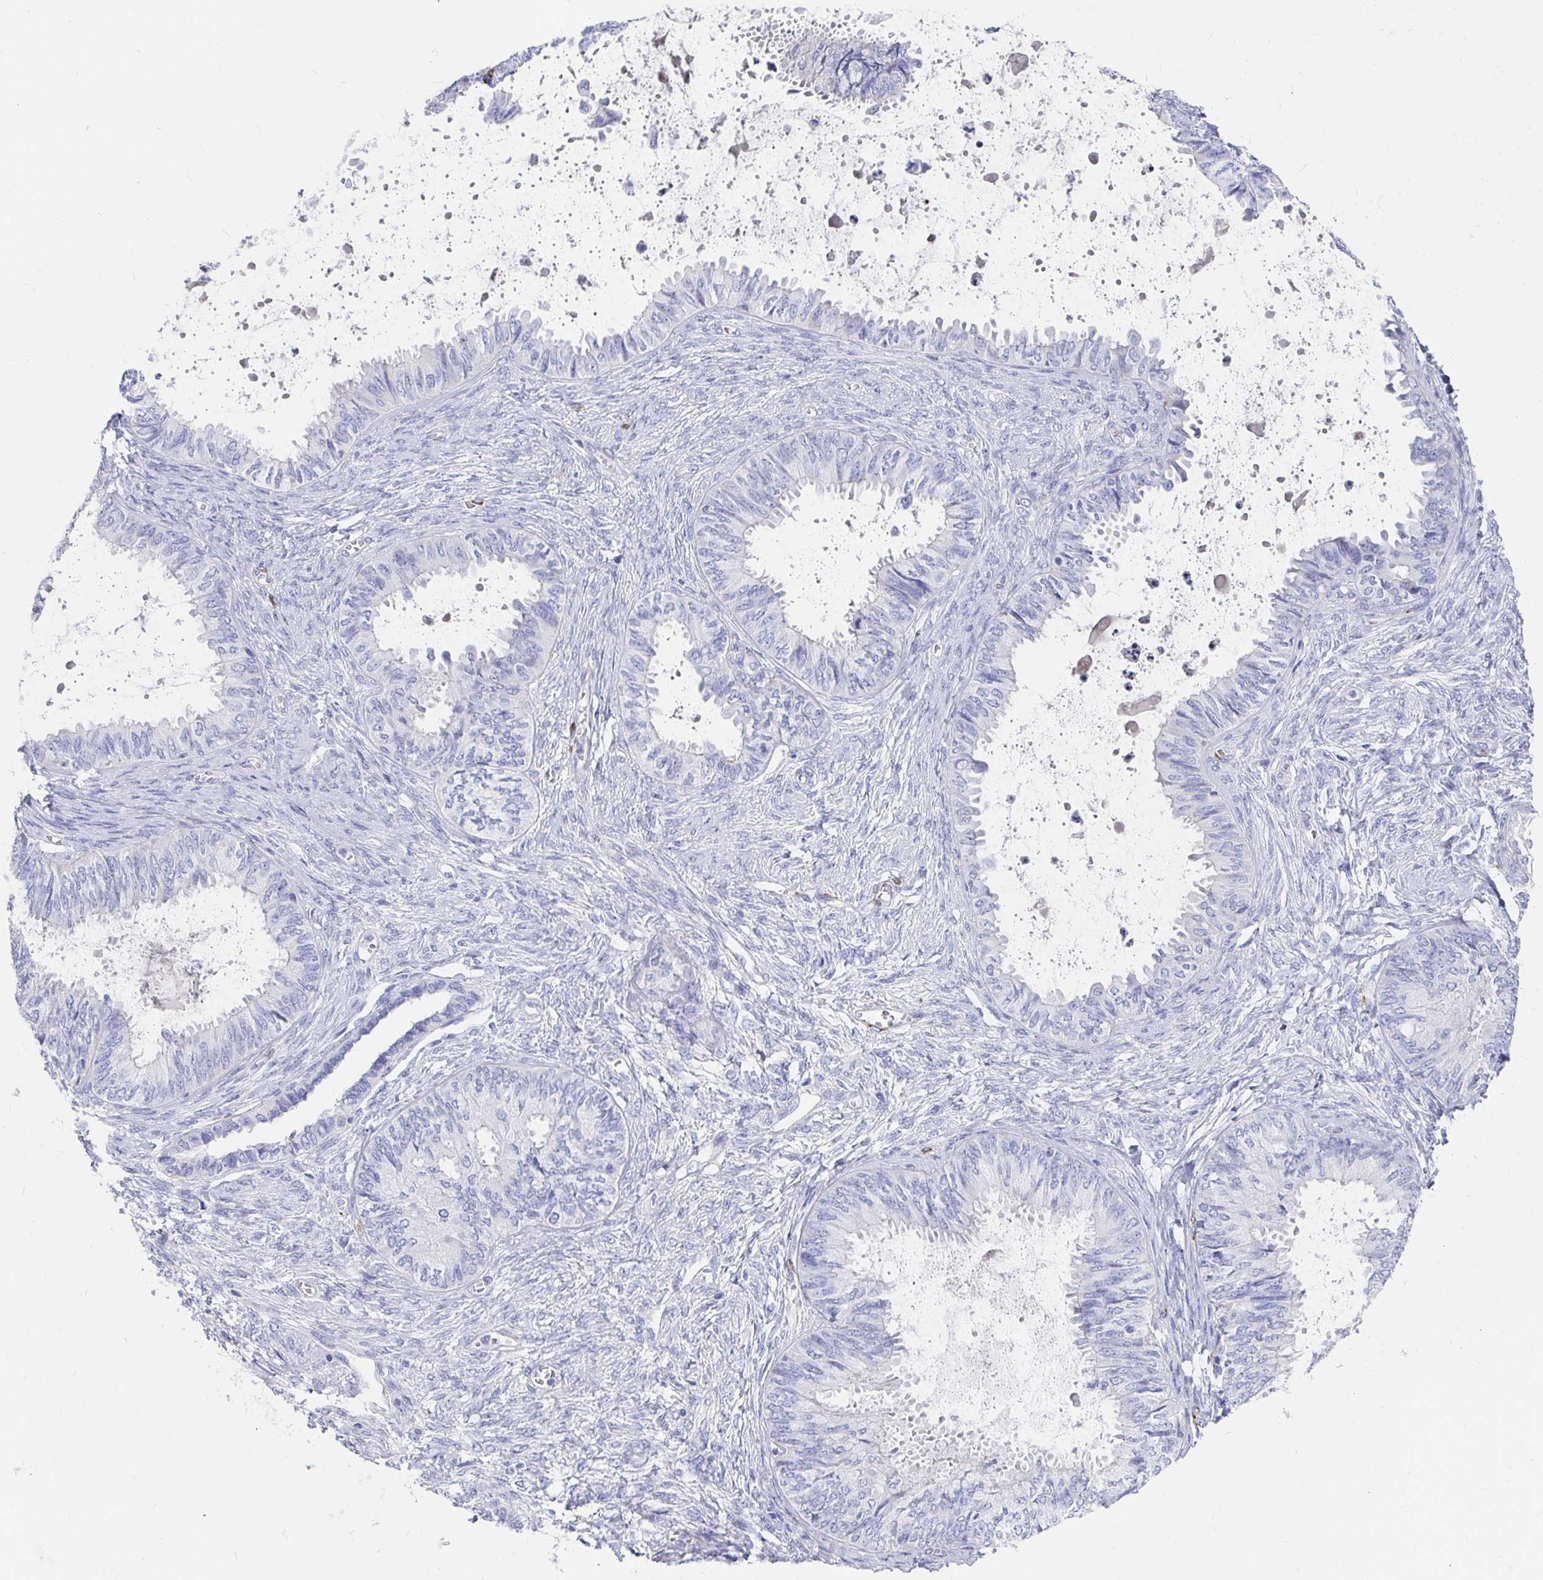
{"staining": {"intensity": "negative", "quantity": "none", "location": "none"}, "tissue": "ovarian cancer", "cell_type": "Tumor cells", "image_type": "cancer", "snomed": [{"axis": "morphology", "description": "Carcinoma, endometroid"}, {"axis": "topography", "description": "Ovary"}], "caption": "Protein analysis of endometroid carcinoma (ovarian) displays no significant expression in tumor cells.", "gene": "LAMC3", "patient": {"sex": "female", "age": 70}}